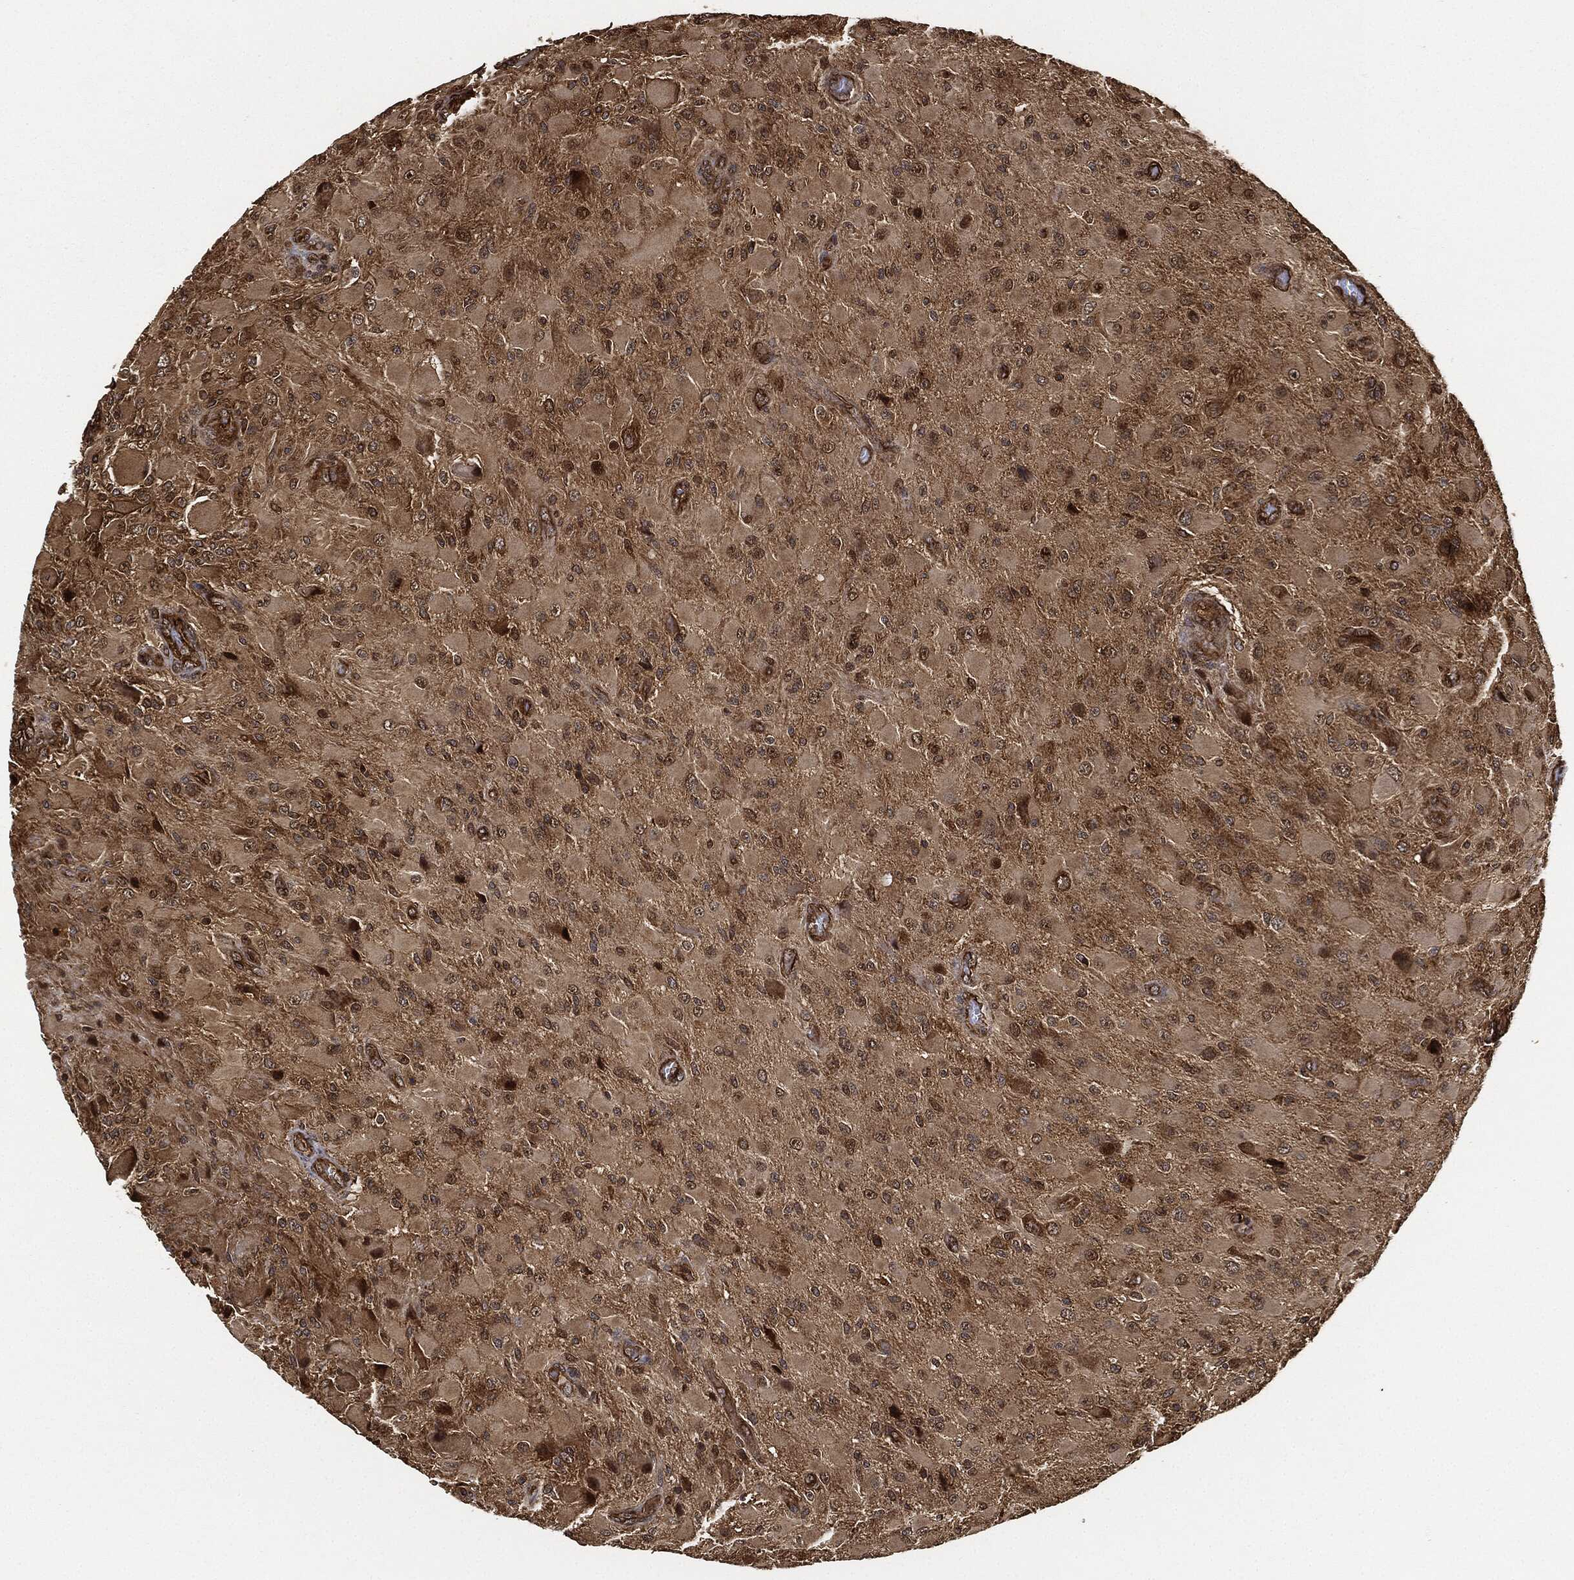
{"staining": {"intensity": "moderate", "quantity": "25%-75%", "location": "cytoplasmic/membranous"}, "tissue": "glioma", "cell_type": "Tumor cells", "image_type": "cancer", "snomed": [{"axis": "morphology", "description": "Glioma, malignant, High grade"}, {"axis": "topography", "description": "Cerebral cortex"}], "caption": "This is an image of immunohistochemistry (IHC) staining of glioma, which shows moderate positivity in the cytoplasmic/membranous of tumor cells.", "gene": "CEP290", "patient": {"sex": "male", "age": 35}}